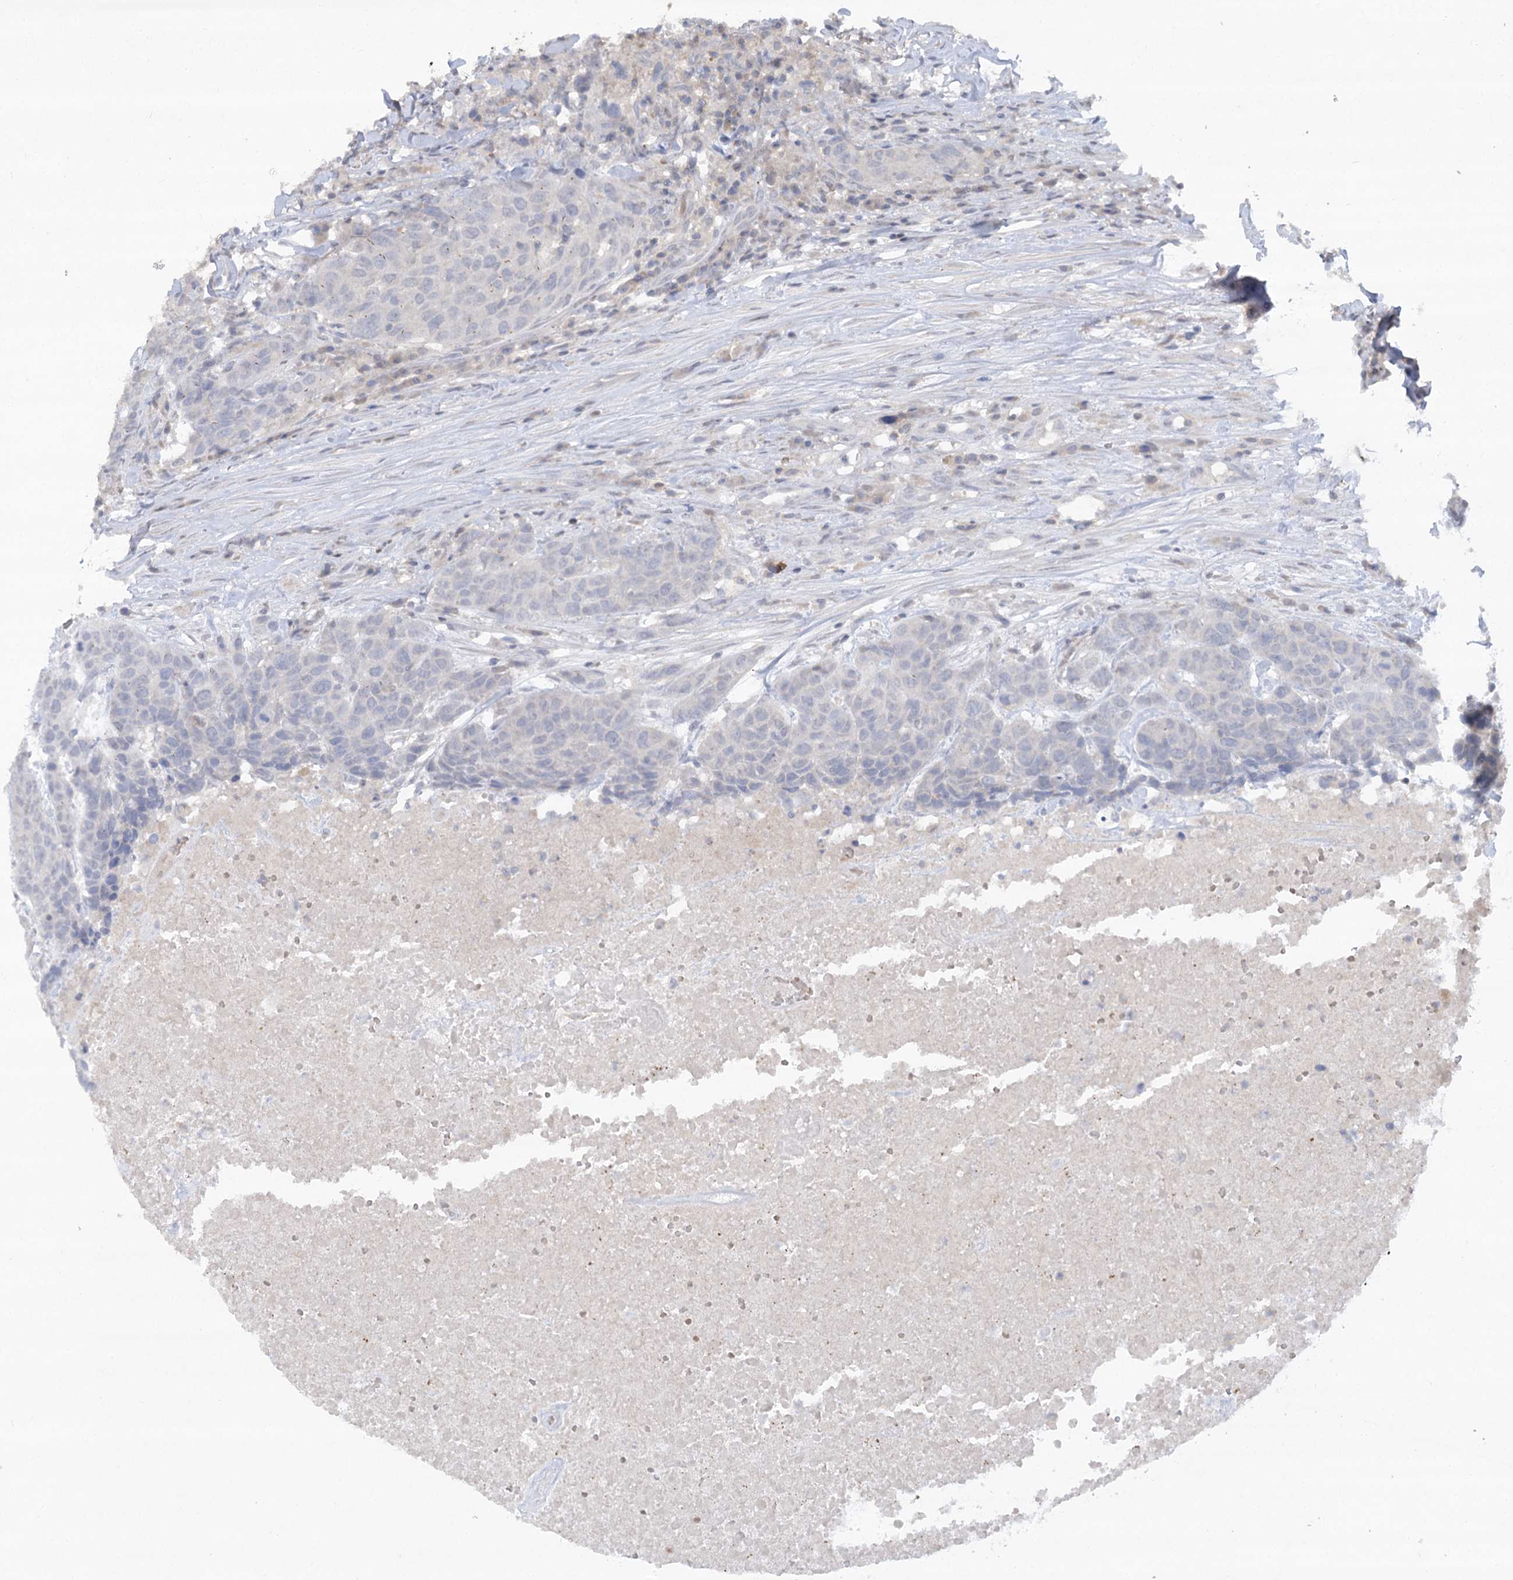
{"staining": {"intensity": "negative", "quantity": "none", "location": "none"}, "tissue": "head and neck cancer", "cell_type": "Tumor cells", "image_type": "cancer", "snomed": [{"axis": "morphology", "description": "Squamous cell carcinoma, NOS"}, {"axis": "topography", "description": "Head-Neck"}], "caption": "The micrograph reveals no staining of tumor cells in head and neck cancer (squamous cell carcinoma).", "gene": "TRAF3IP1", "patient": {"sex": "male", "age": 66}}